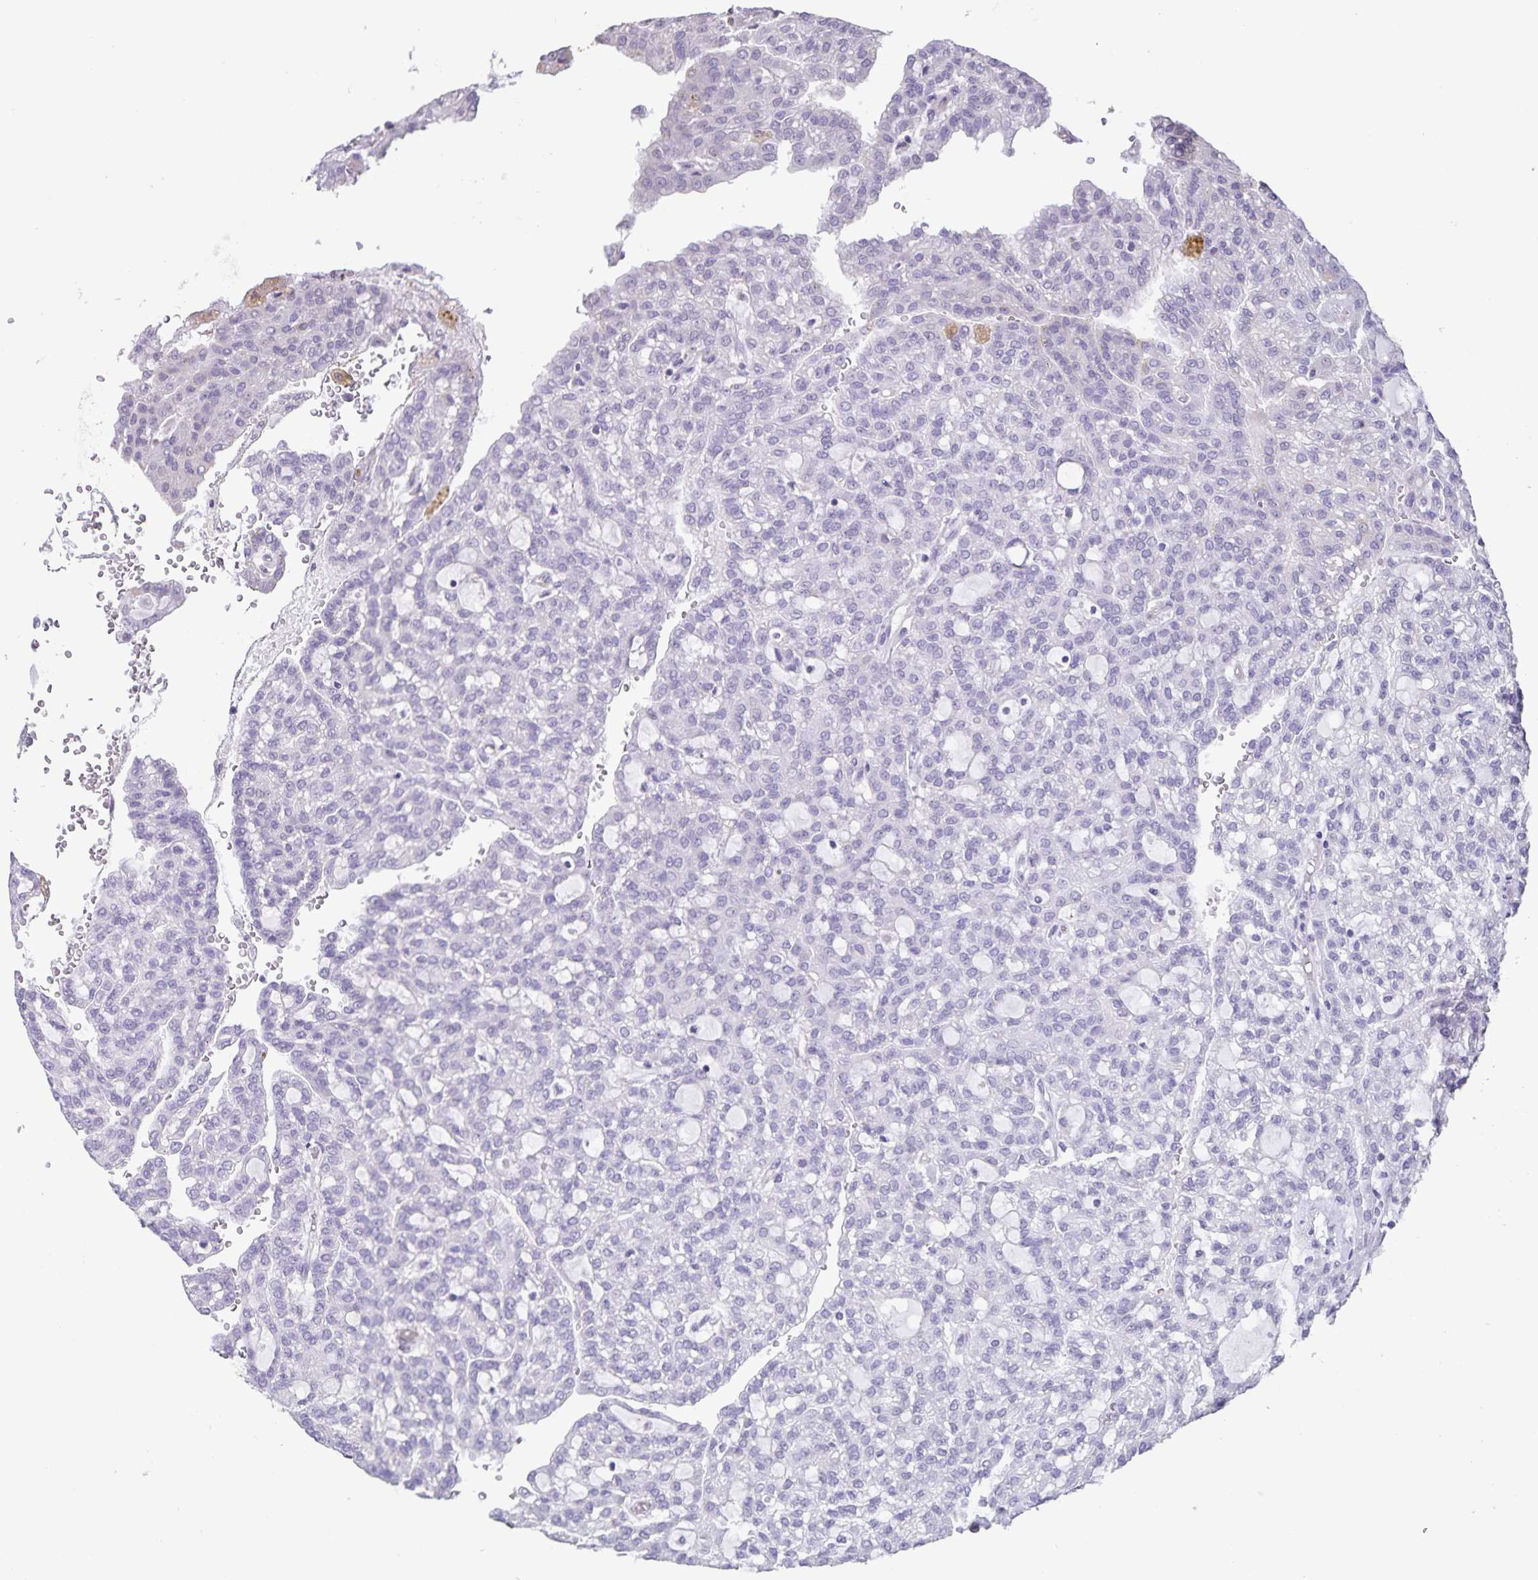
{"staining": {"intensity": "negative", "quantity": "none", "location": "none"}, "tissue": "renal cancer", "cell_type": "Tumor cells", "image_type": "cancer", "snomed": [{"axis": "morphology", "description": "Adenocarcinoma, NOS"}, {"axis": "topography", "description": "Kidney"}], "caption": "Adenocarcinoma (renal) was stained to show a protein in brown. There is no significant expression in tumor cells.", "gene": "SYNM", "patient": {"sex": "male", "age": 63}}